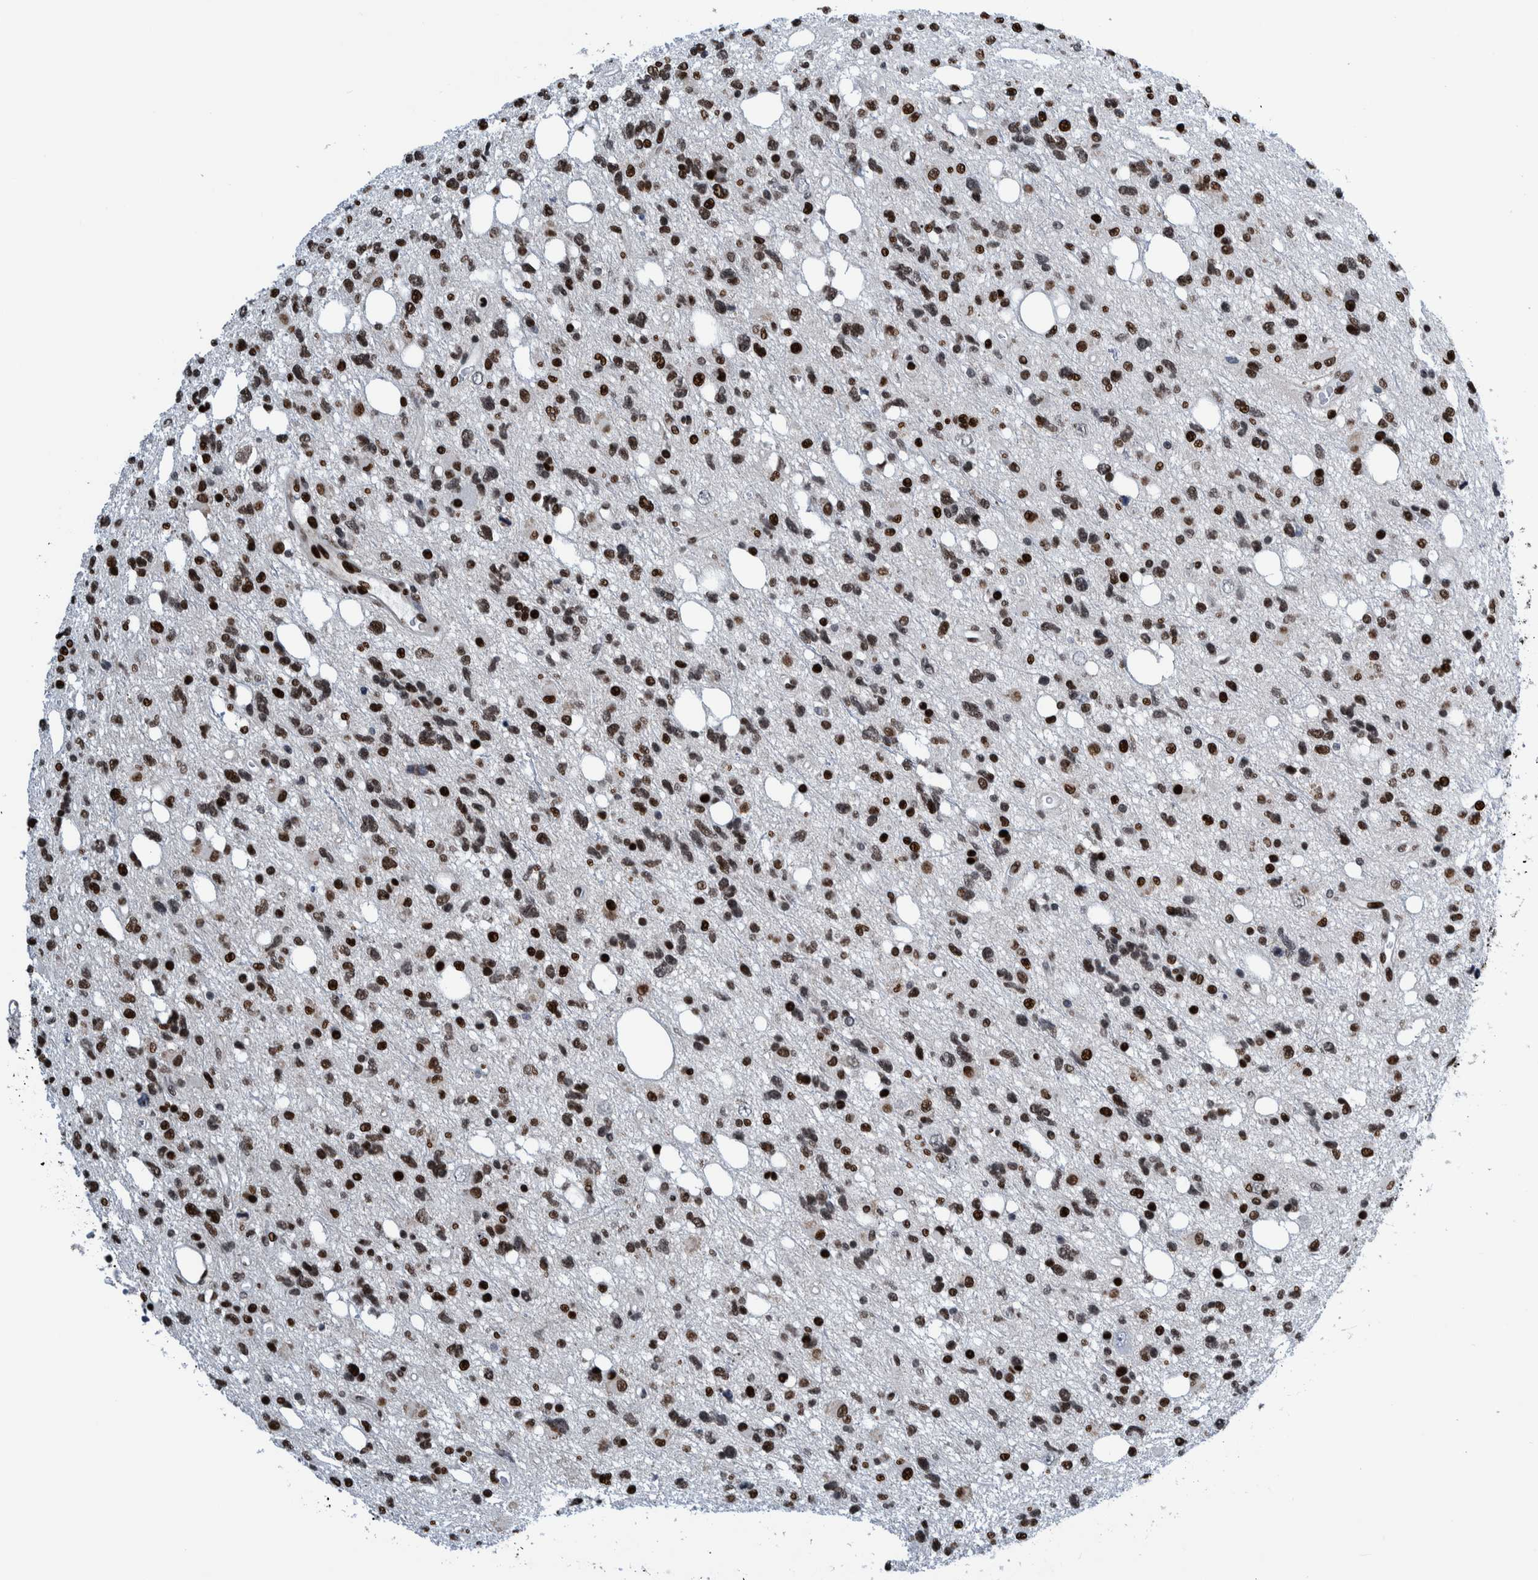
{"staining": {"intensity": "strong", "quantity": ">75%", "location": "nuclear"}, "tissue": "glioma", "cell_type": "Tumor cells", "image_type": "cancer", "snomed": [{"axis": "morphology", "description": "Glioma, malignant, High grade"}, {"axis": "topography", "description": "Brain"}], "caption": "Approximately >75% of tumor cells in malignant glioma (high-grade) reveal strong nuclear protein staining as visualized by brown immunohistochemical staining.", "gene": "HEATR9", "patient": {"sex": "female", "age": 62}}